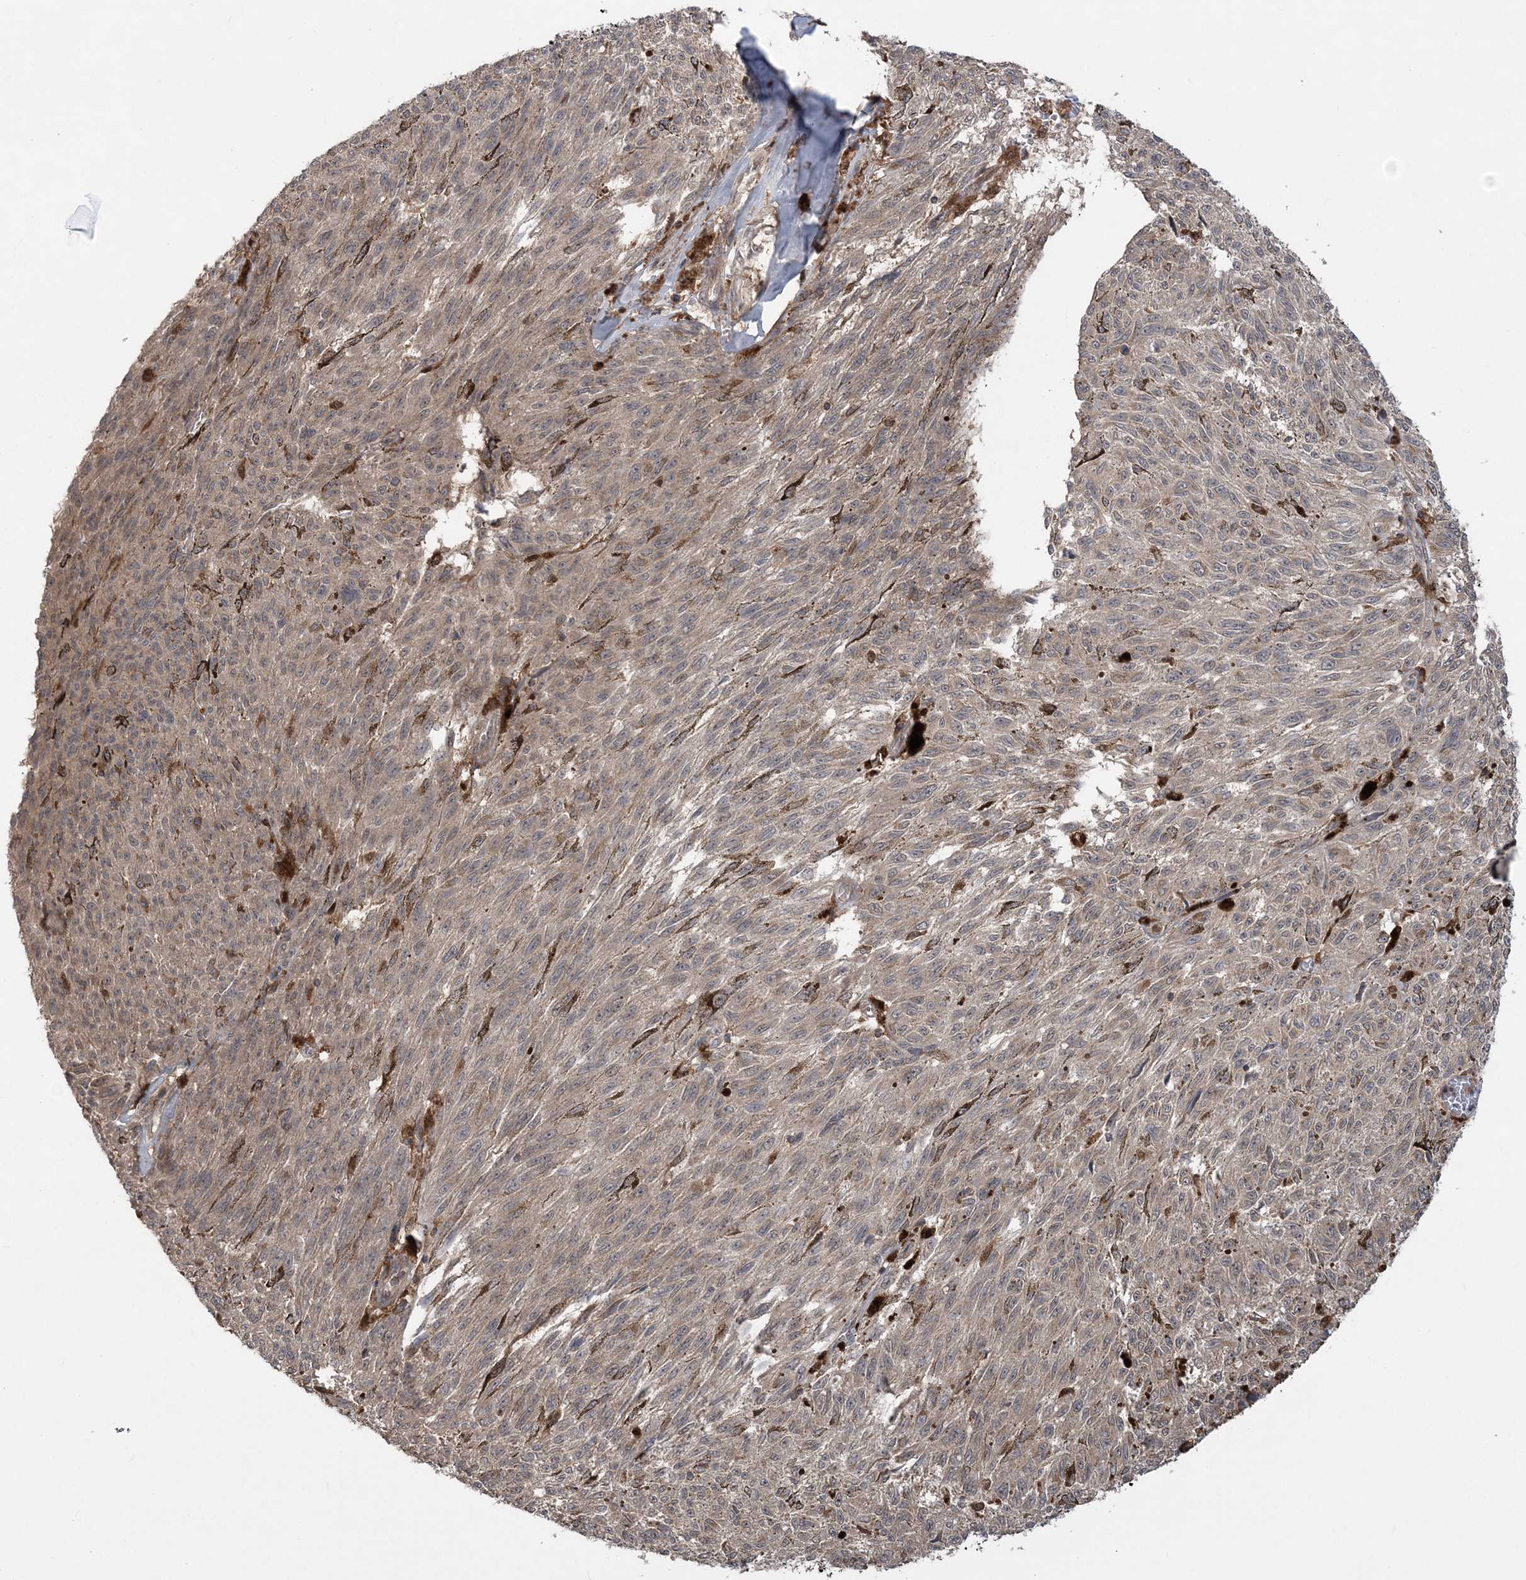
{"staining": {"intensity": "weak", "quantity": "<25%", "location": "cytoplasmic/membranous"}, "tissue": "melanoma", "cell_type": "Tumor cells", "image_type": "cancer", "snomed": [{"axis": "morphology", "description": "Malignant melanoma, NOS"}, {"axis": "topography", "description": "Skin"}], "caption": "Immunohistochemistry histopathology image of neoplastic tissue: malignant melanoma stained with DAB (3,3'-diaminobenzidine) reveals no significant protein expression in tumor cells.", "gene": "LACC1", "patient": {"sex": "female", "age": 72}}